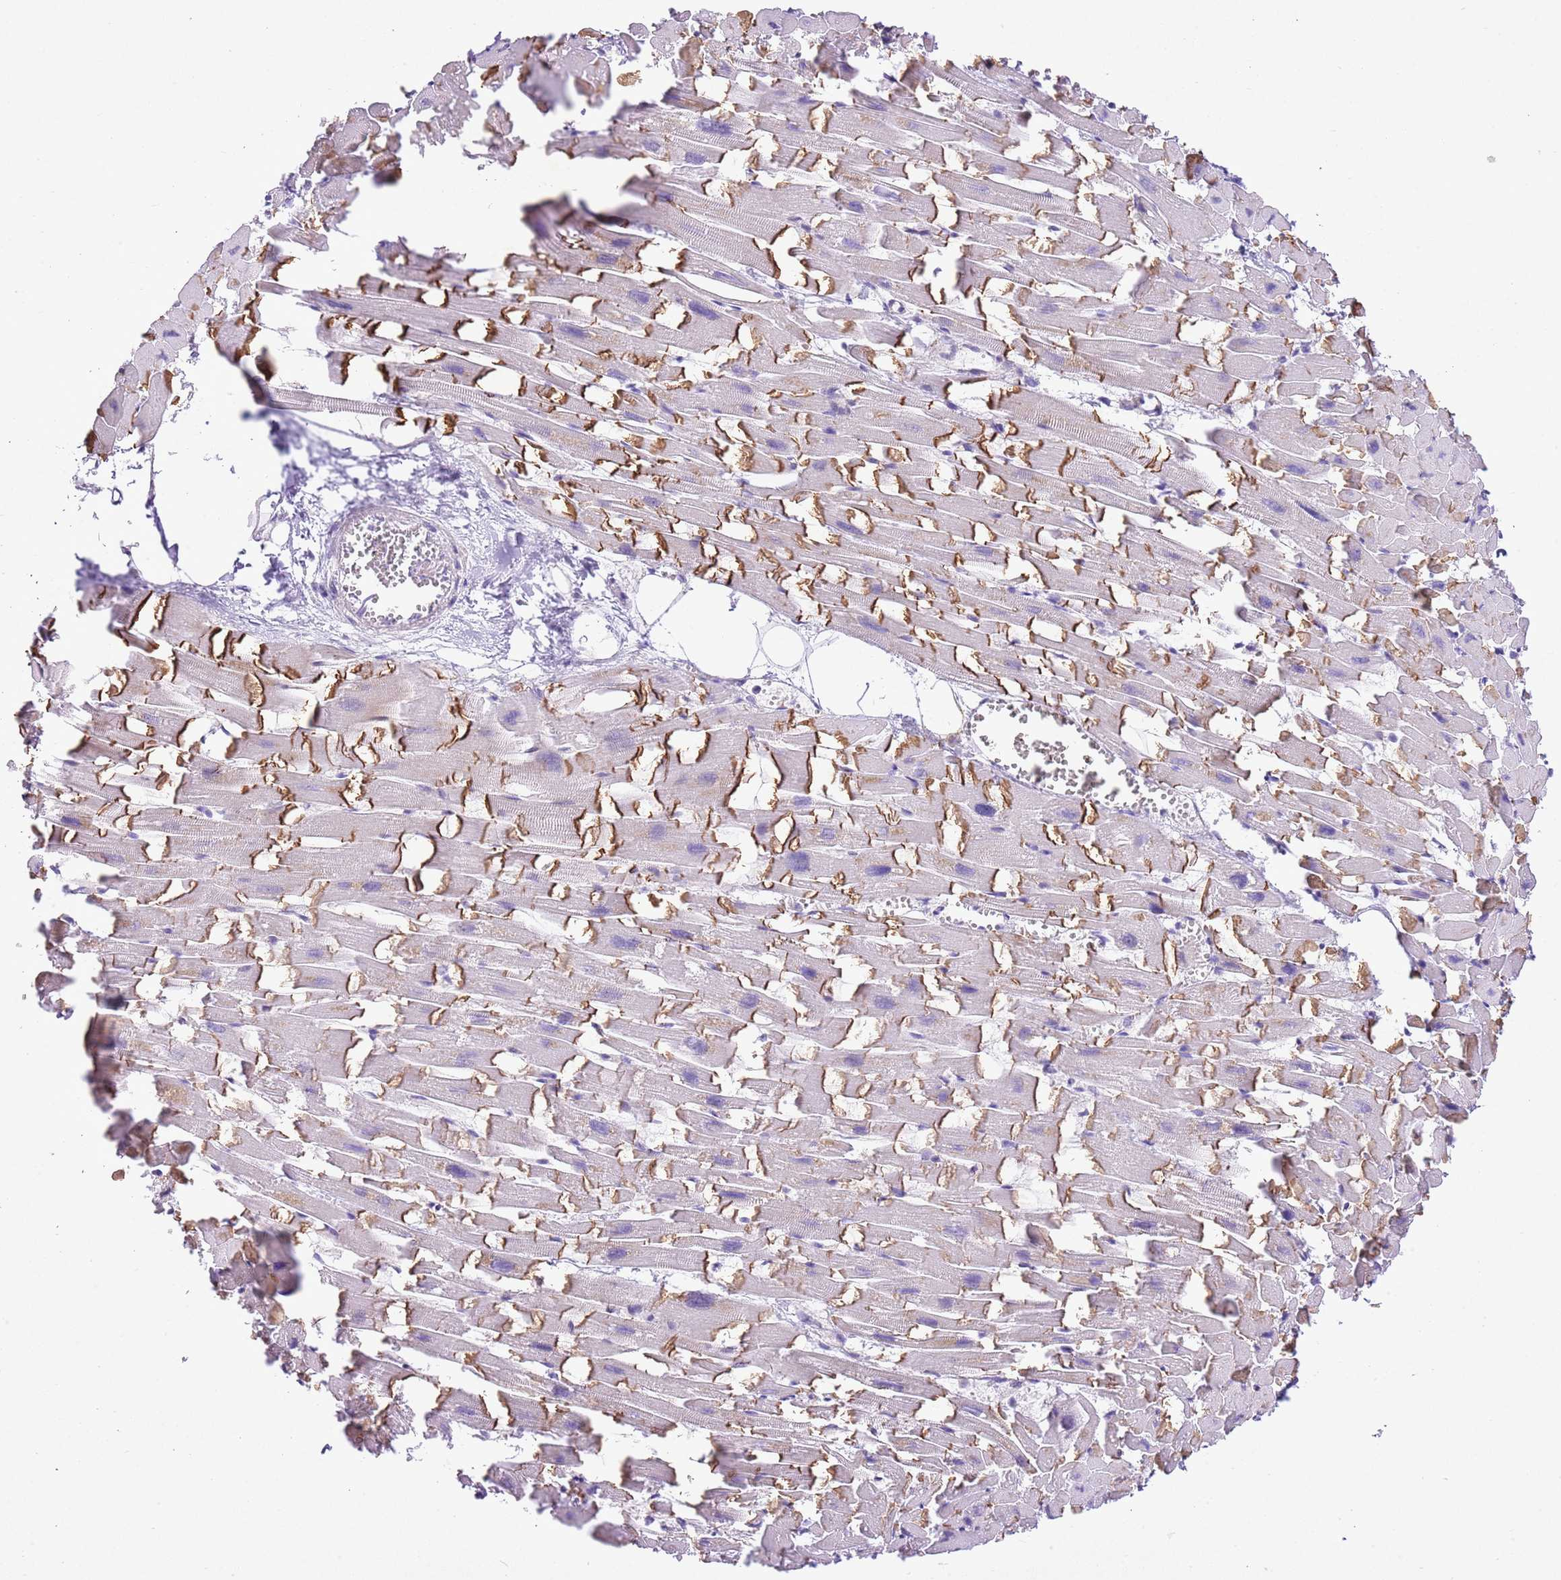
{"staining": {"intensity": "strong", "quantity": ">75%", "location": "cytoplasmic/membranous,nuclear"}, "tissue": "heart muscle", "cell_type": "Cardiomyocytes", "image_type": "normal", "snomed": [{"axis": "morphology", "description": "Normal tissue, NOS"}, {"axis": "topography", "description": "Heart"}], "caption": "Heart muscle stained for a protein (brown) shows strong cytoplasmic/membranous,nuclear positive staining in approximately >75% of cardiomyocytes.", "gene": "NACC2", "patient": {"sex": "female", "age": 64}}